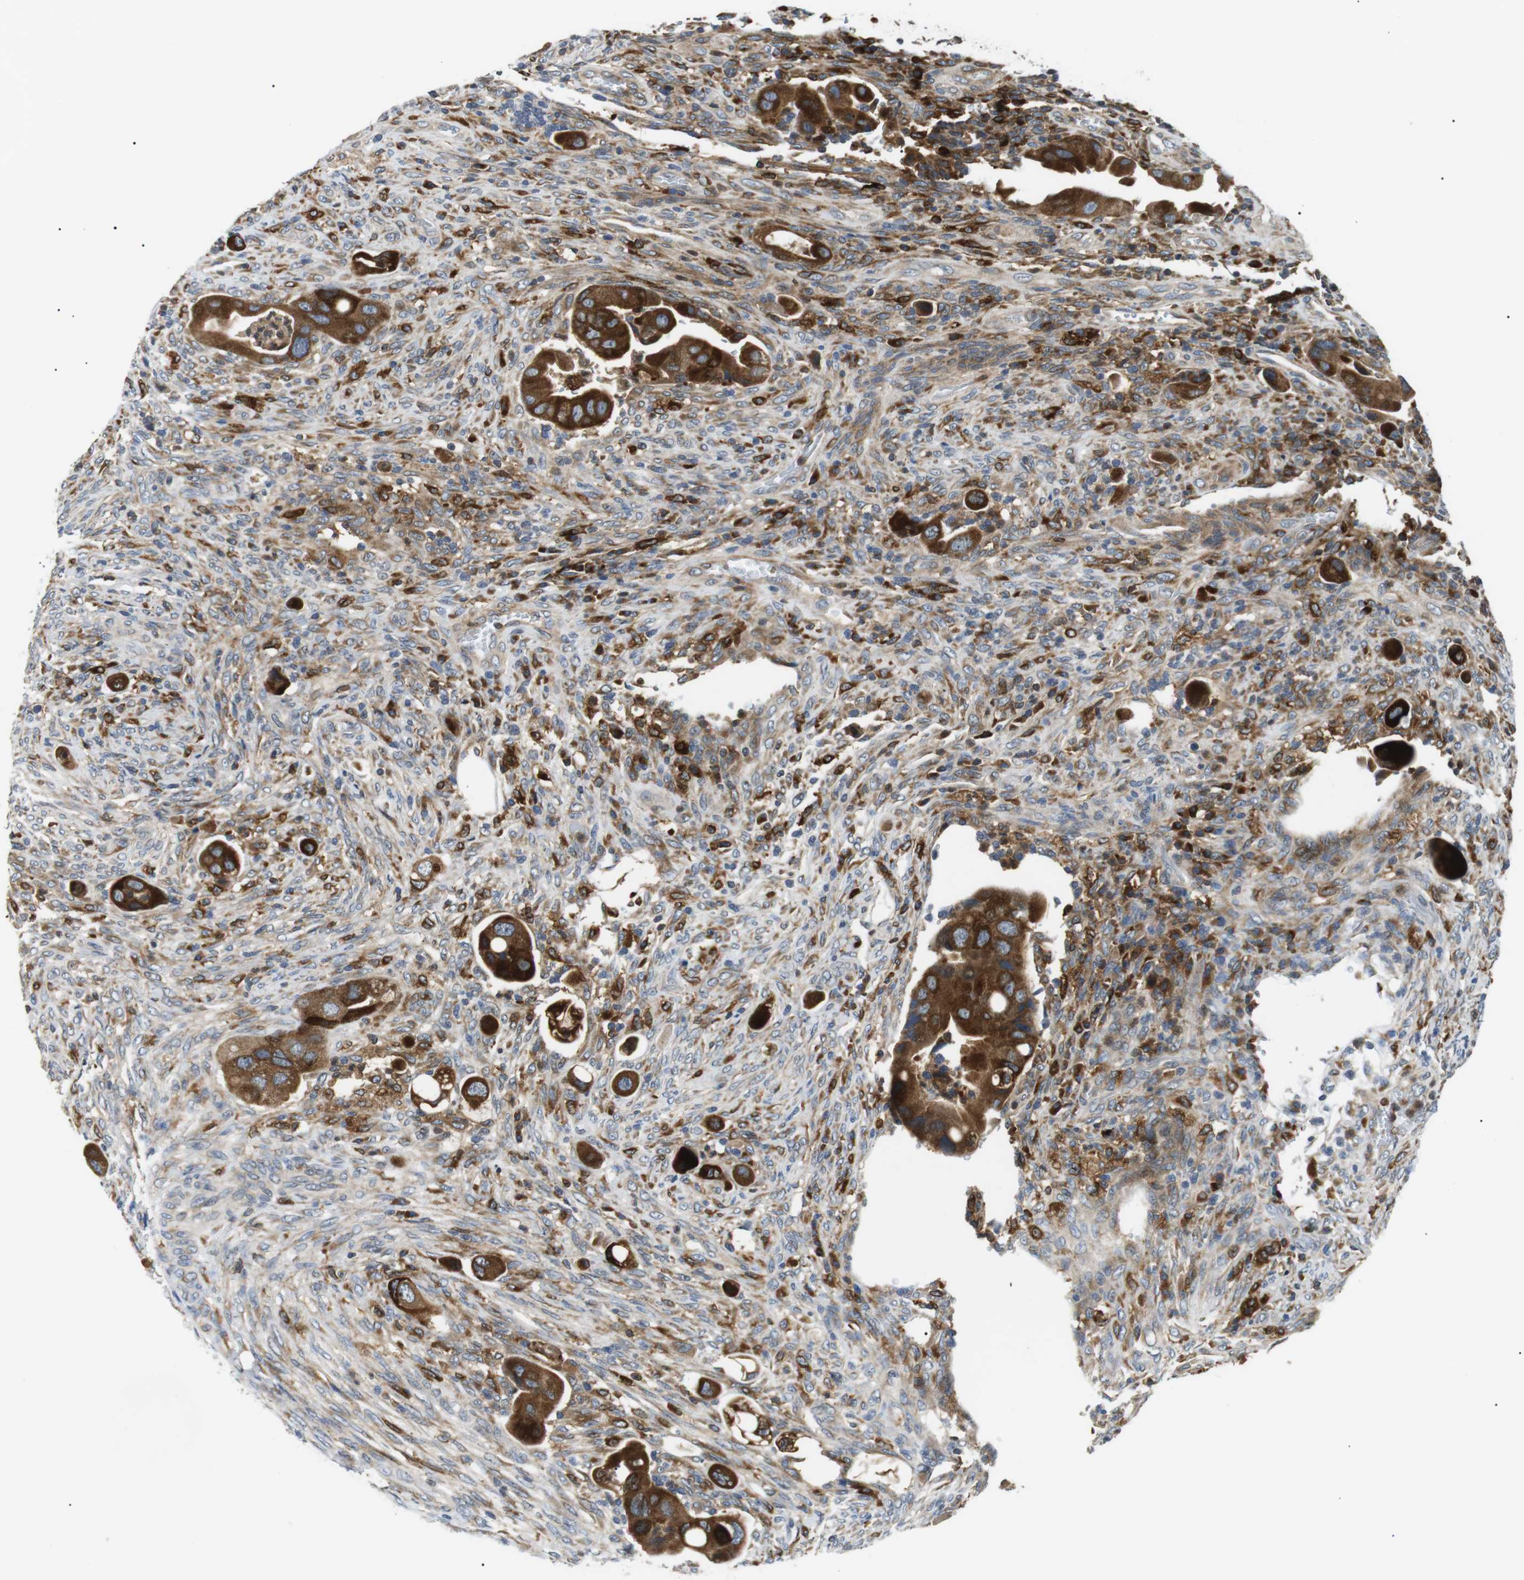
{"staining": {"intensity": "strong", "quantity": ">75%", "location": "cytoplasmic/membranous"}, "tissue": "colorectal cancer", "cell_type": "Tumor cells", "image_type": "cancer", "snomed": [{"axis": "morphology", "description": "Adenocarcinoma, NOS"}, {"axis": "topography", "description": "Rectum"}], "caption": "A histopathology image of colorectal cancer stained for a protein displays strong cytoplasmic/membranous brown staining in tumor cells.", "gene": "RAB9A", "patient": {"sex": "female", "age": 57}}